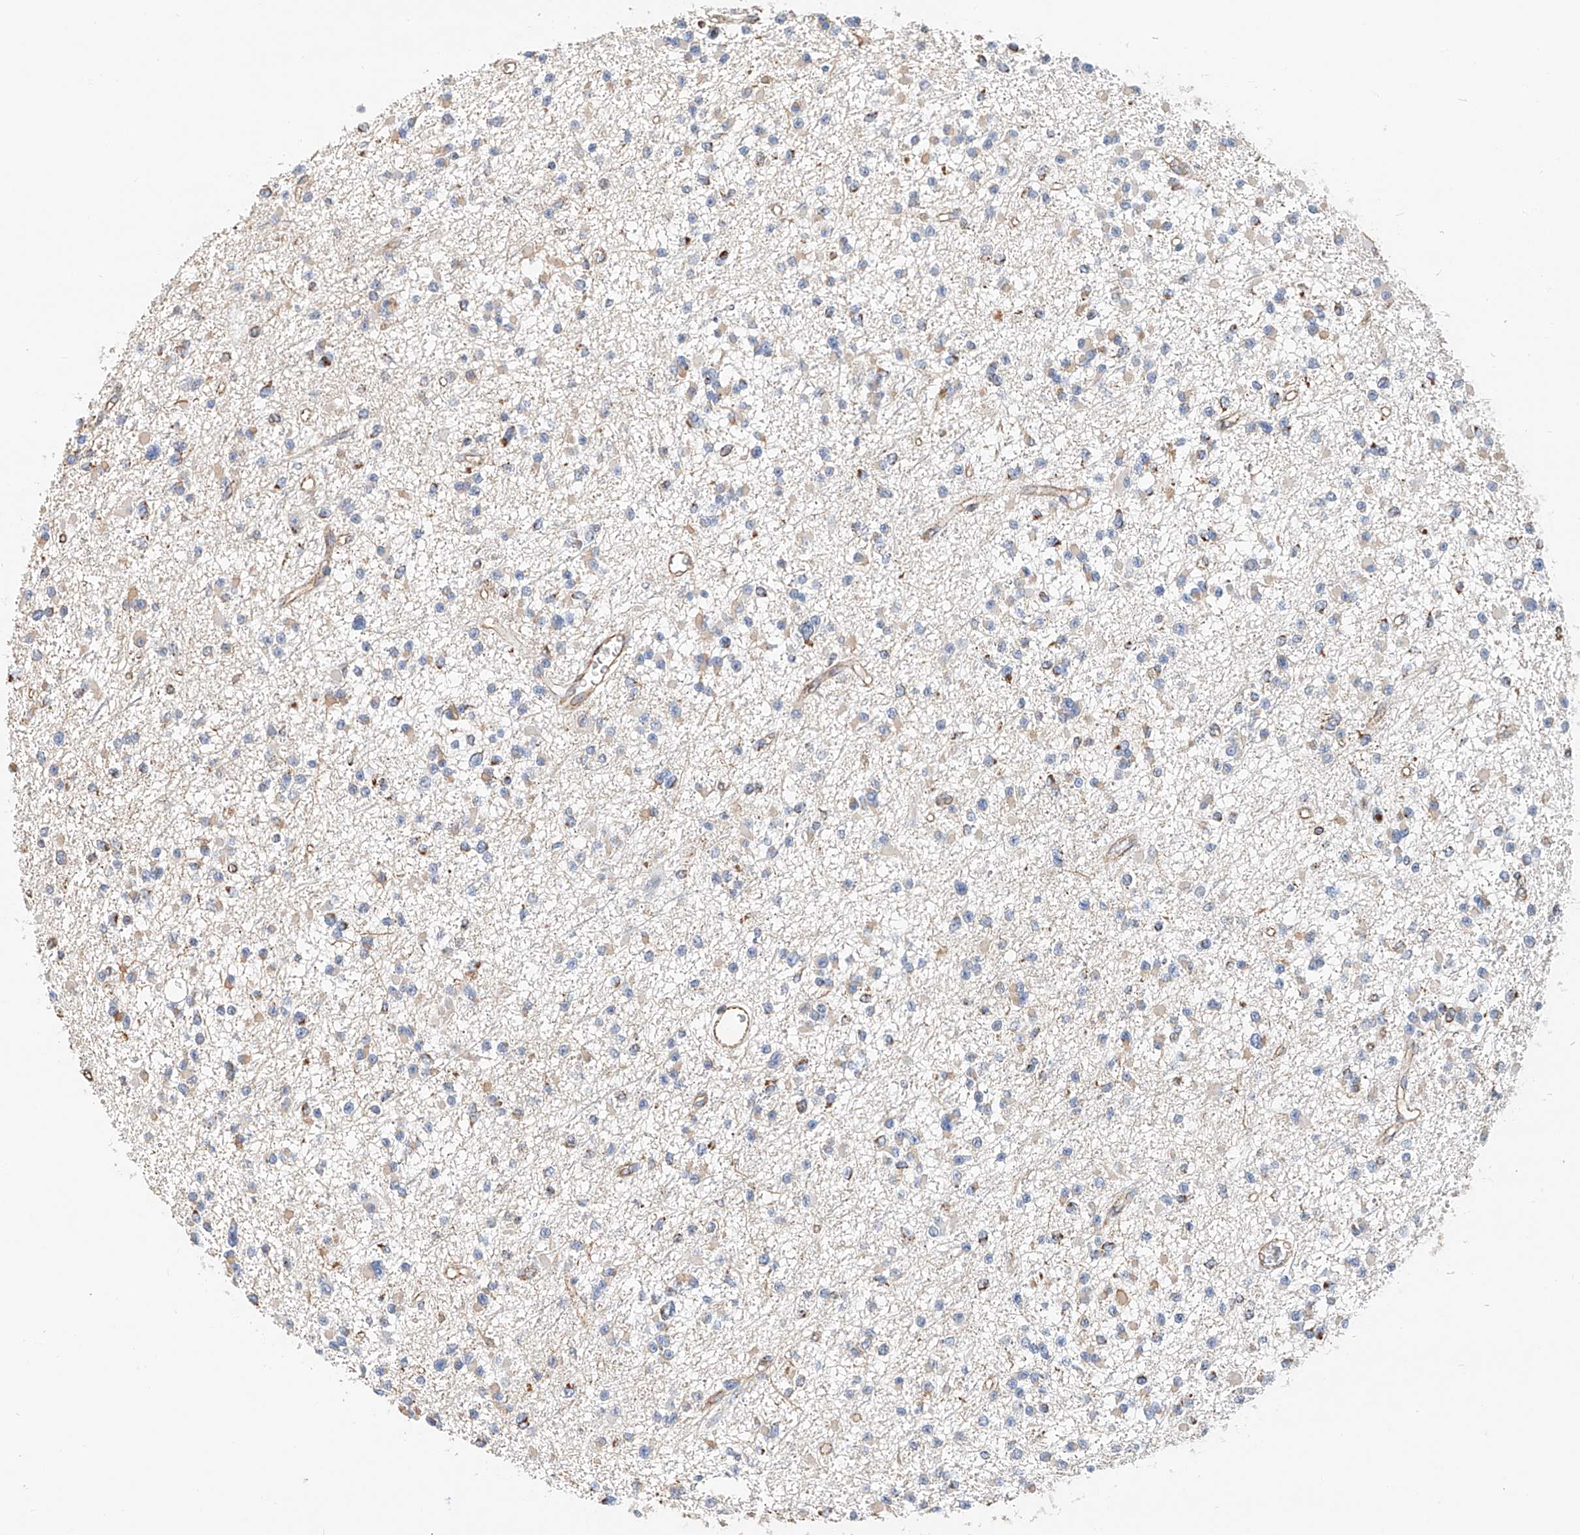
{"staining": {"intensity": "negative", "quantity": "none", "location": "none"}, "tissue": "glioma", "cell_type": "Tumor cells", "image_type": "cancer", "snomed": [{"axis": "morphology", "description": "Glioma, malignant, Low grade"}, {"axis": "topography", "description": "Brain"}], "caption": "This is a image of immunohistochemistry (IHC) staining of malignant low-grade glioma, which shows no staining in tumor cells.", "gene": "NDUFV3", "patient": {"sex": "female", "age": 22}}